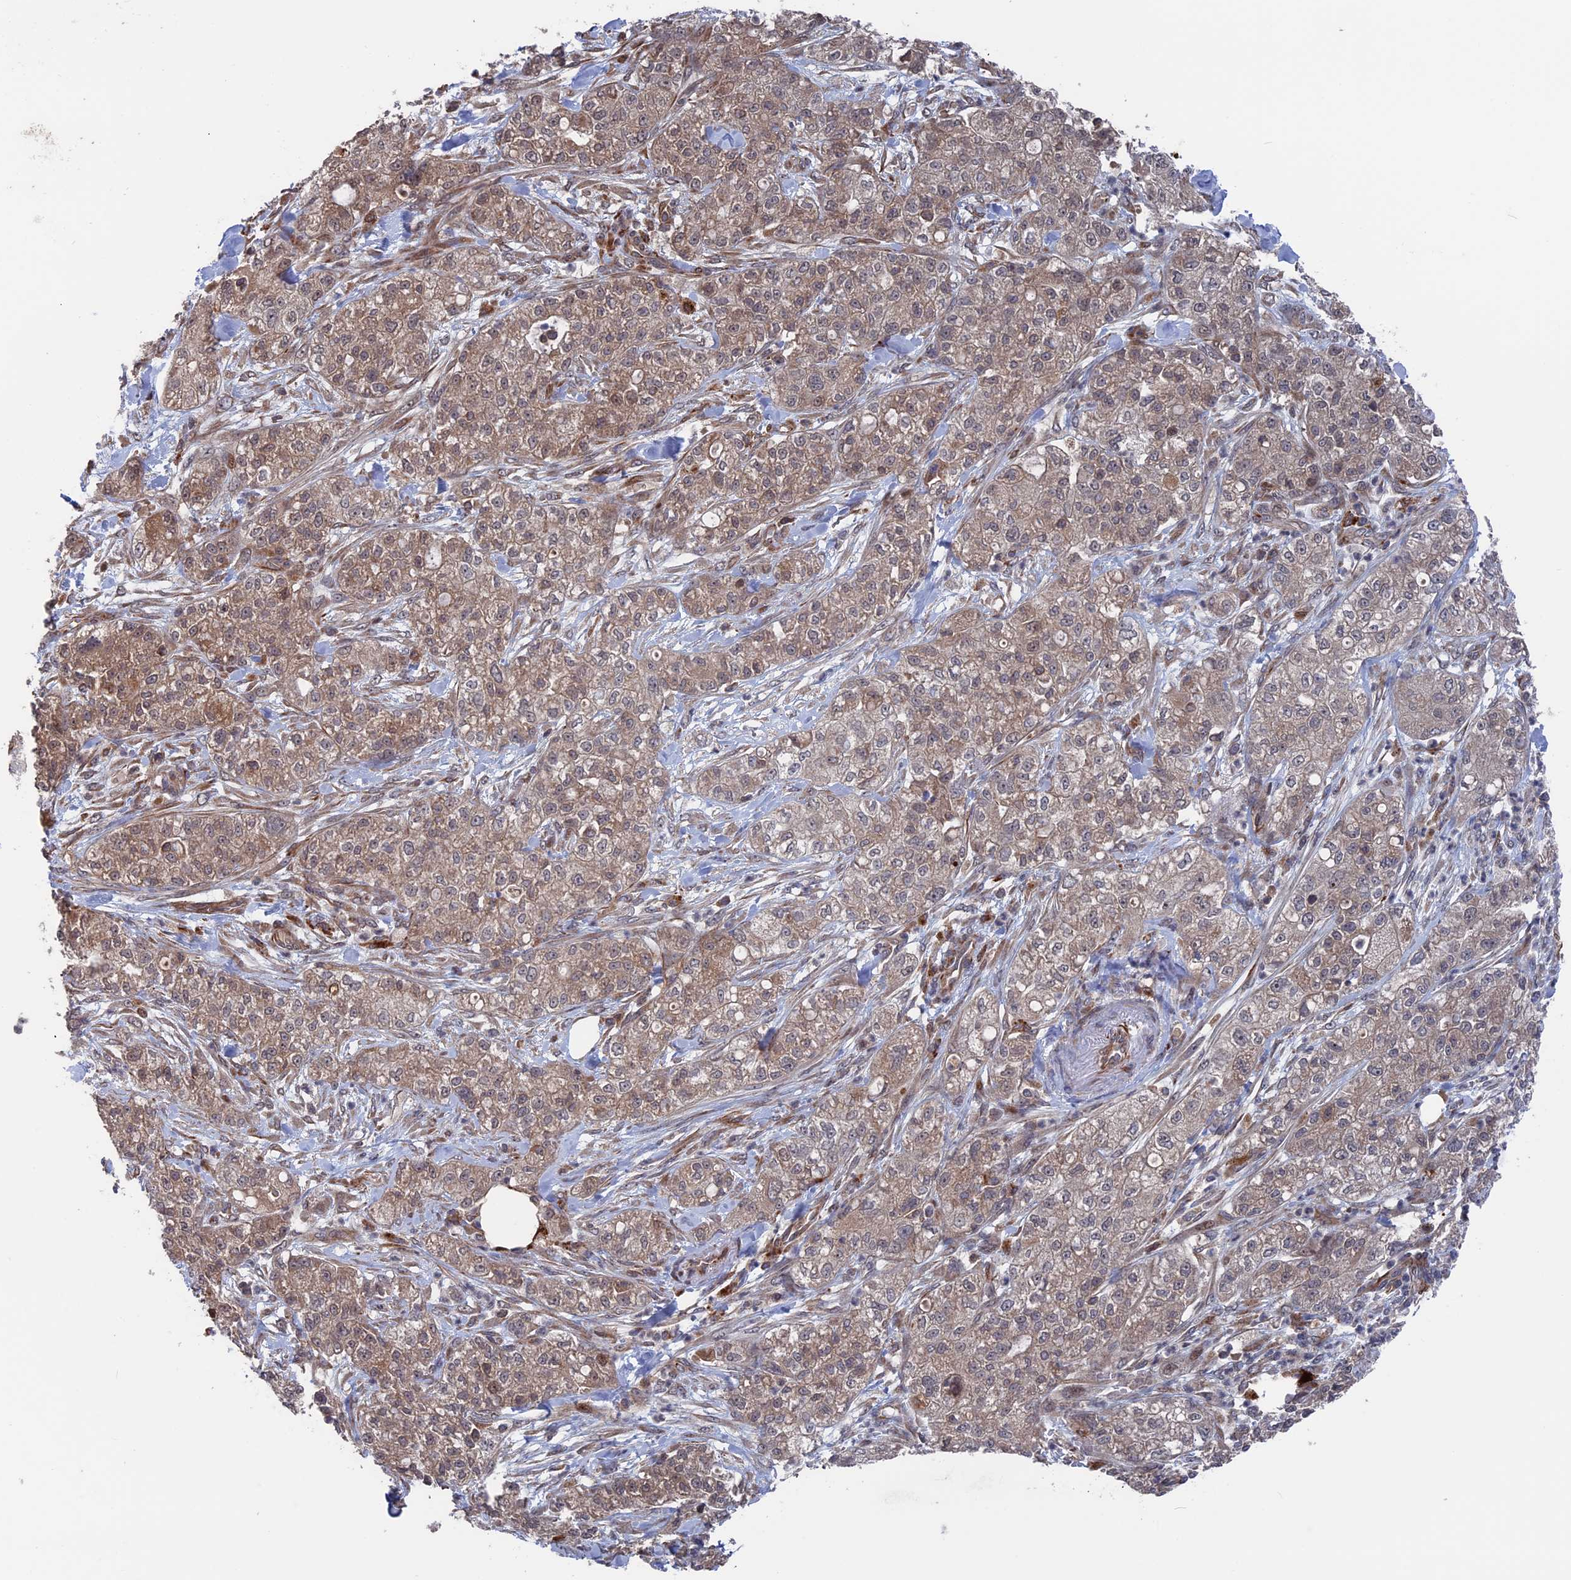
{"staining": {"intensity": "weak", "quantity": ">75%", "location": "cytoplasmic/membranous"}, "tissue": "pancreatic cancer", "cell_type": "Tumor cells", "image_type": "cancer", "snomed": [{"axis": "morphology", "description": "Adenocarcinoma, NOS"}, {"axis": "topography", "description": "Pancreas"}], "caption": "Pancreatic adenocarcinoma stained with a brown dye shows weak cytoplasmic/membranous positive staining in approximately >75% of tumor cells.", "gene": "PLA2G15", "patient": {"sex": "female", "age": 78}}